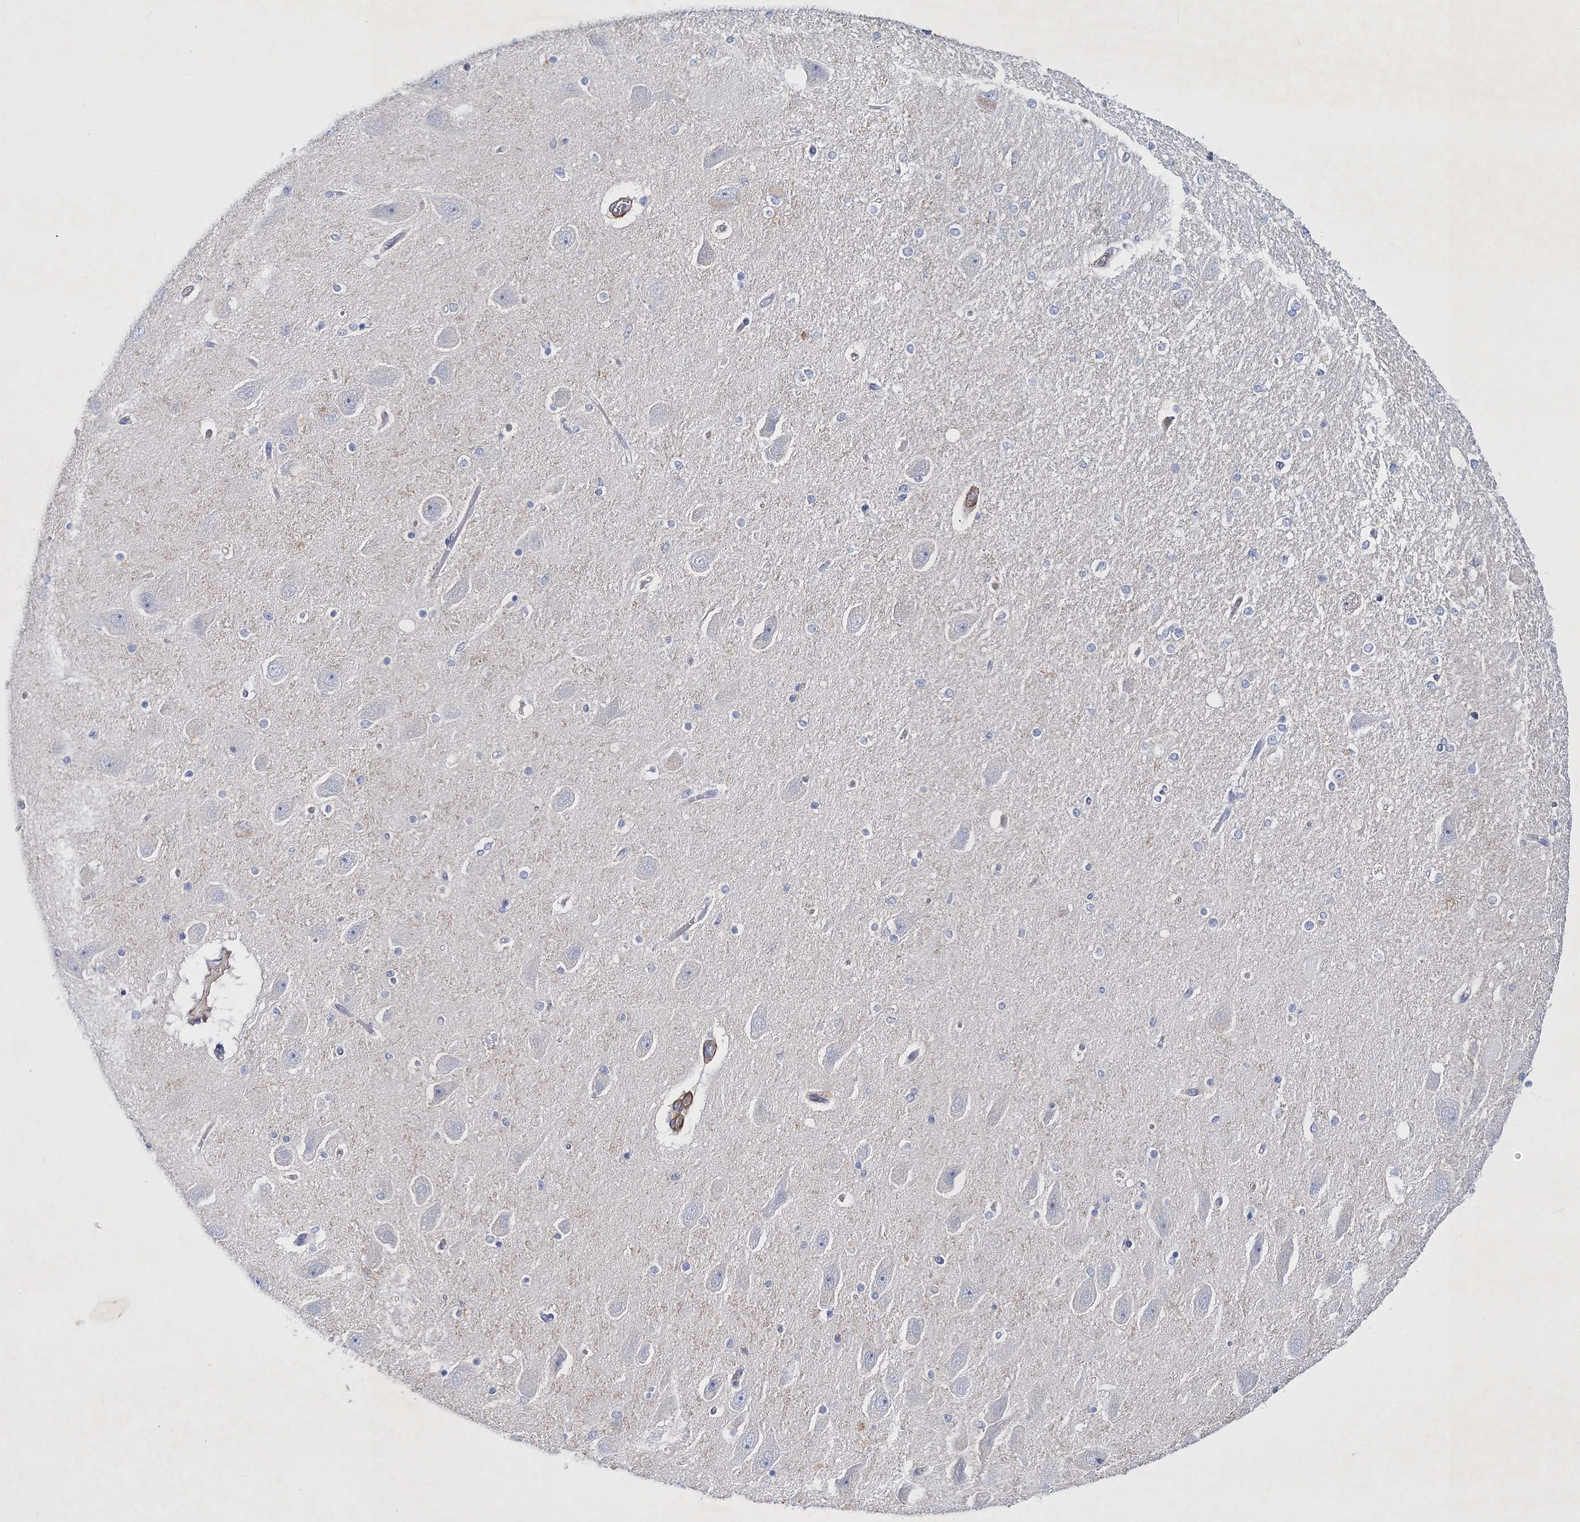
{"staining": {"intensity": "negative", "quantity": "none", "location": "none"}, "tissue": "hippocampus", "cell_type": "Glial cells", "image_type": "normal", "snomed": [{"axis": "morphology", "description": "Normal tissue, NOS"}, {"axis": "topography", "description": "Hippocampus"}], "caption": "A photomicrograph of hippocampus stained for a protein shows no brown staining in glial cells. The staining was performed using DAB (3,3'-diaminobenzidine) to visualize the protein expression in brown, while the nuclei were stained in blue with hematoxylin (Magnification: 20x).", "gene": "RTN2", "patient": {"sex": "female", "age": 54}}